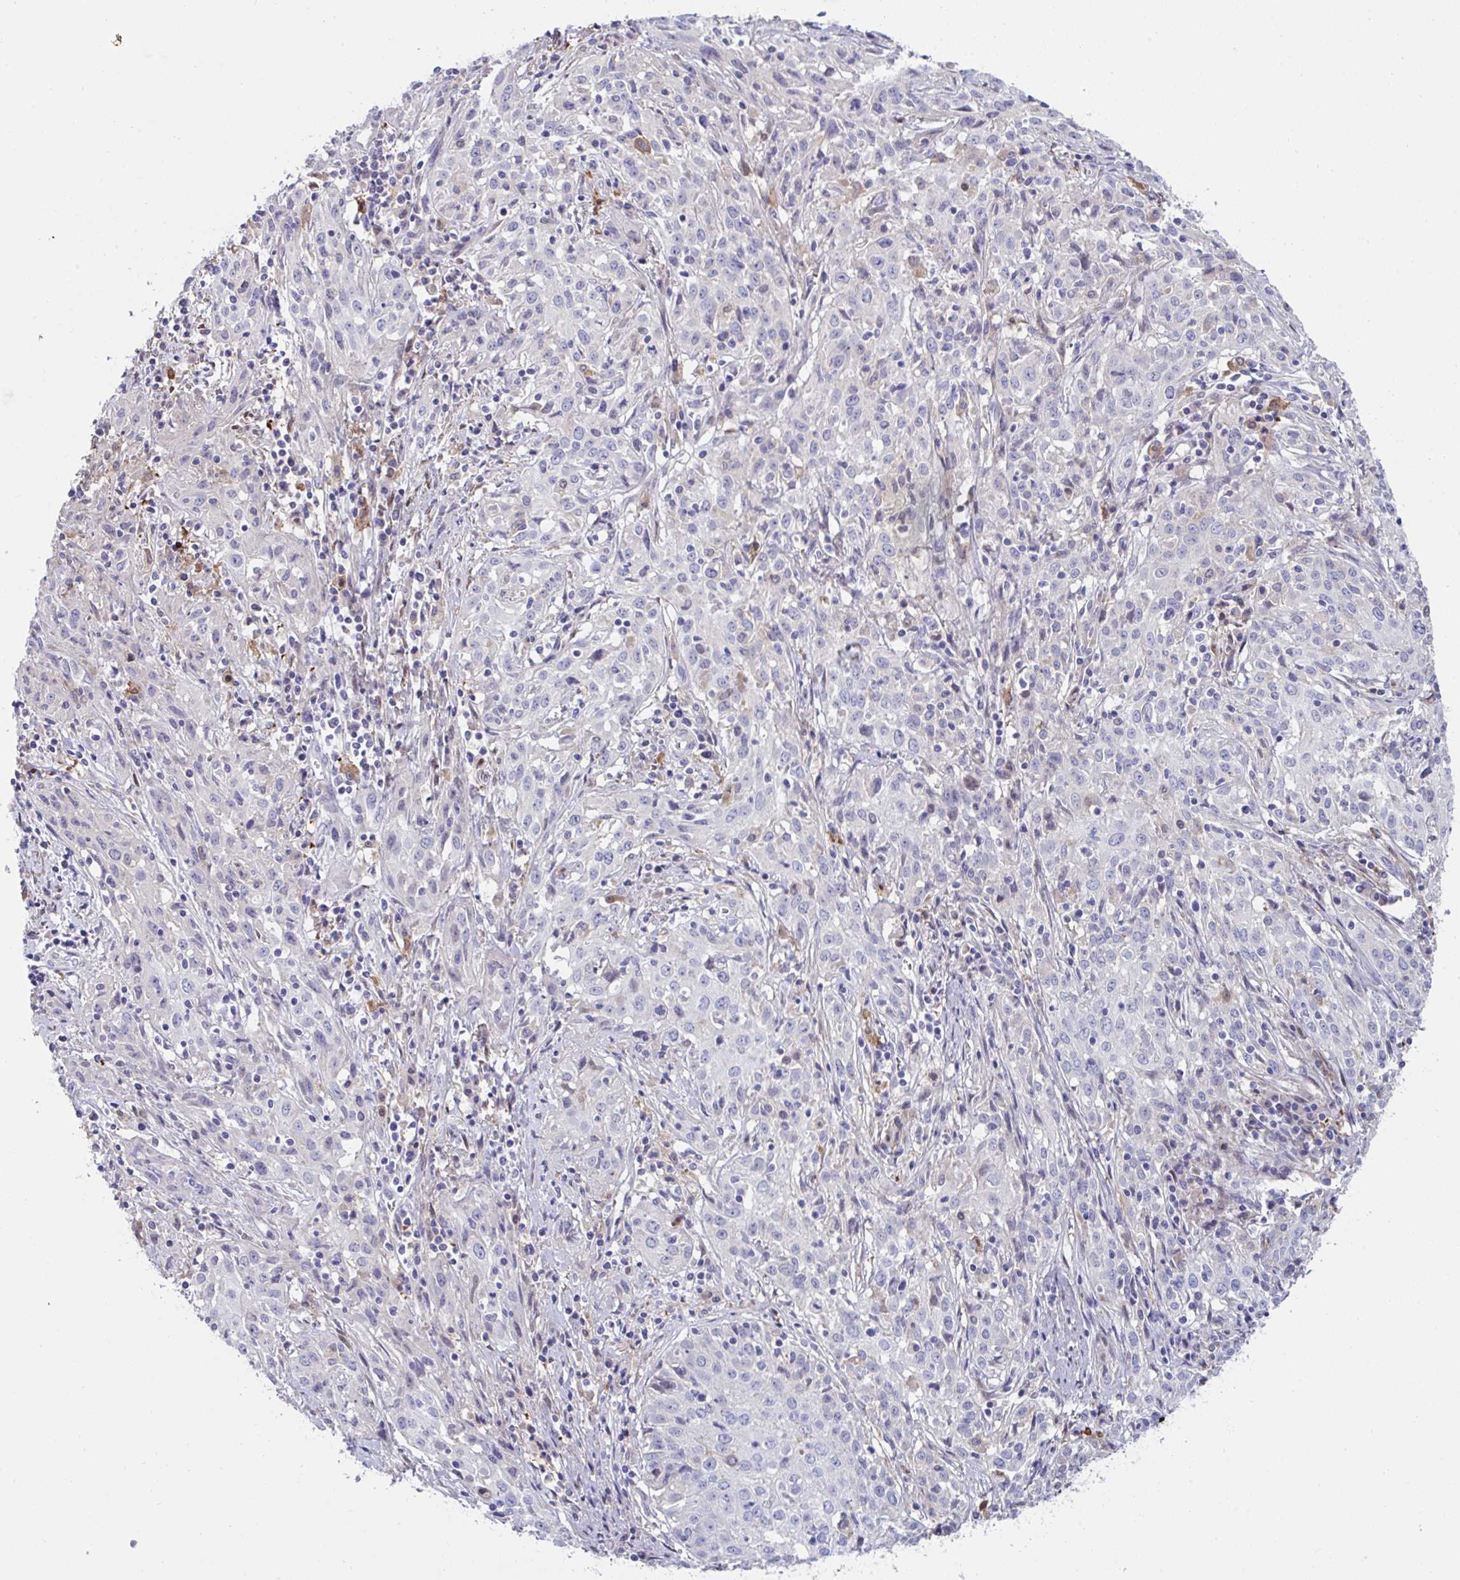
{"staining": {"intensity": "negative", "quantity": "none", "location": "none"}, "tissue": "cervical cancer", "cell_type": "Tumor cells", "image_type": "cancer", "snomed": [{"axis": "morphology", "description": "Squamous cell carcinoma, NOS"}, {"axis": "topography", "description": "Cervix"}], "caption": "Tumor cells are negative for protein expression in human squamous cell carcinoma (cervical).", "gene": "FBXL13", "patient": {"sex": "female", "age": 57}}